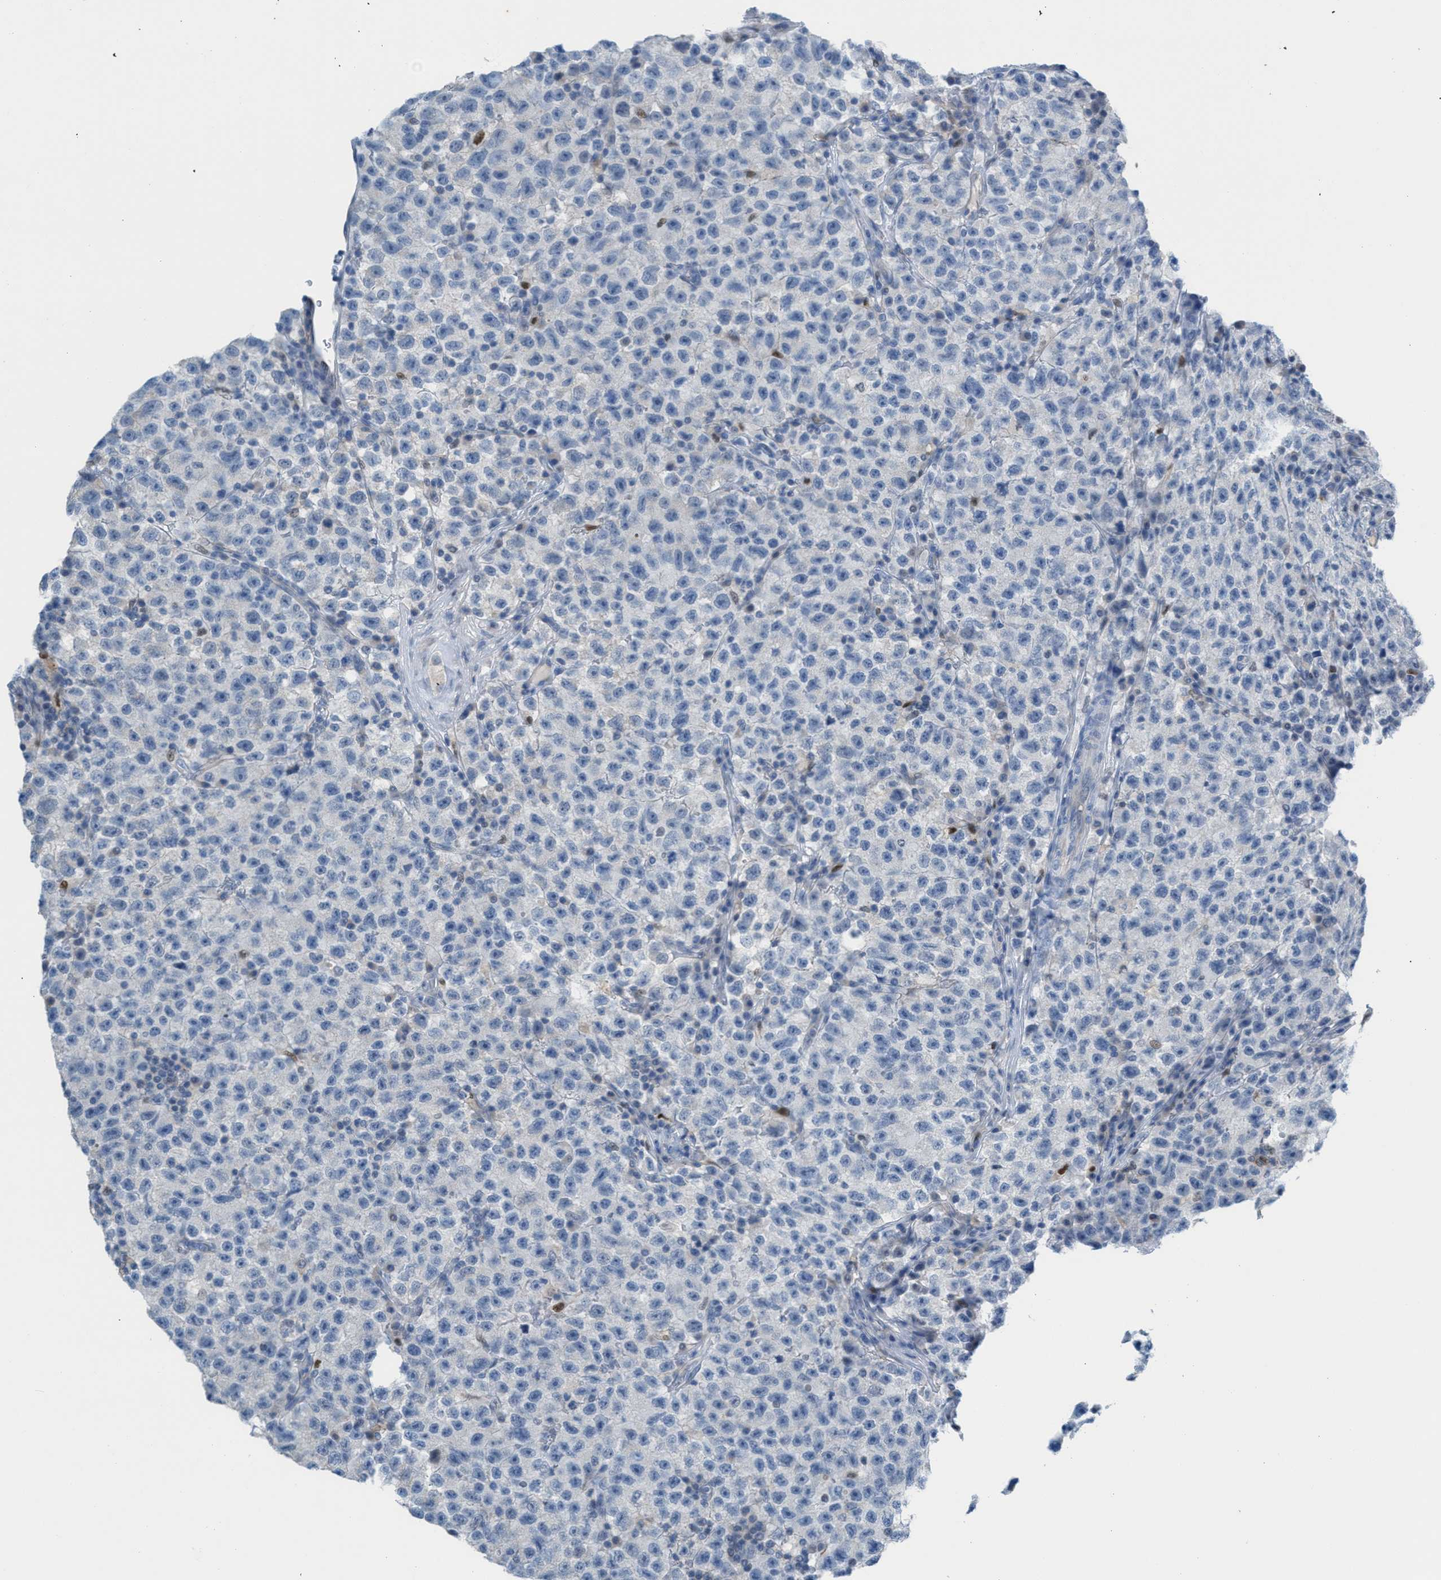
{"staining": {"intensity": "negative", "quantity": "none", "location": "none"}, "tissue": "testis cancer", "cell_type": "Tumor cells", "image_type": "cancer", "snomed": [{"axis": "morphology", "description": "Seminoma, NOS"}, {"axis": "topography", "description": "Testis"}], "caption": "This is an immunohistochemistry photomicrograph of testis cancer. There is no expression in tumor cells.", "gene": "PPM1D", "patient": {"sex": "male", "age": 22}}